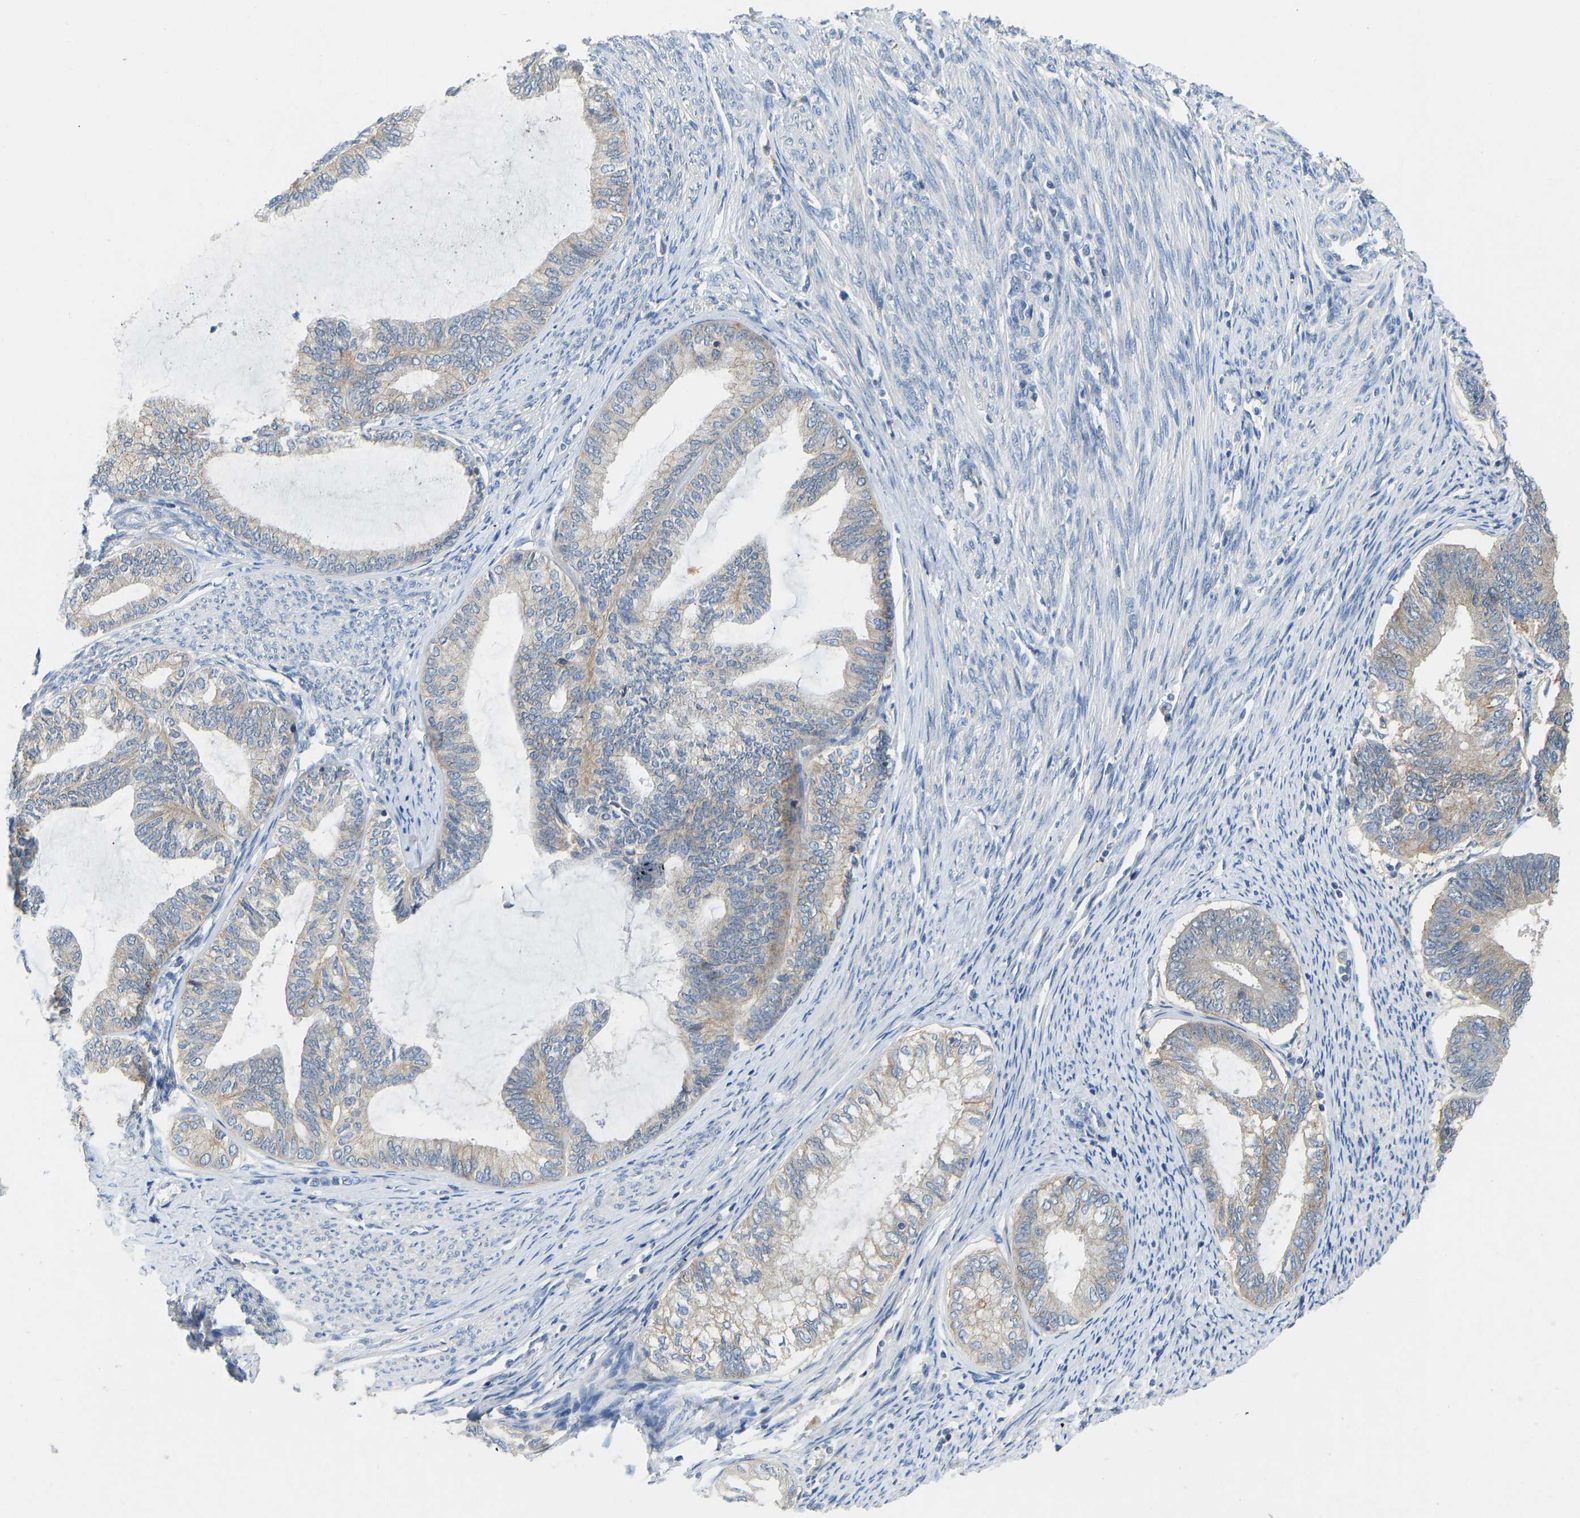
{"staining": {"intensity": "moderate", "quantity": "25%-75%", "location": "cytoplasmic/membranous"}, "tissue": "endometrial cancer", "cell_type": "Tumor cells", "image_type": "cancer", "snomed": [{"axis": "morphology", "description": "Adenocarcinoma, NOS"}, {"axis": "topography", "description": "Endometrium"}], "caption": "Tumor cells show medium levels of moderate cytoplasmic/membranous expression in about 25%-75% of cells in human endometrial adenocarcinoma.", "gene": "NDRG3", "patient": {"sex": "female", "age": 86}}